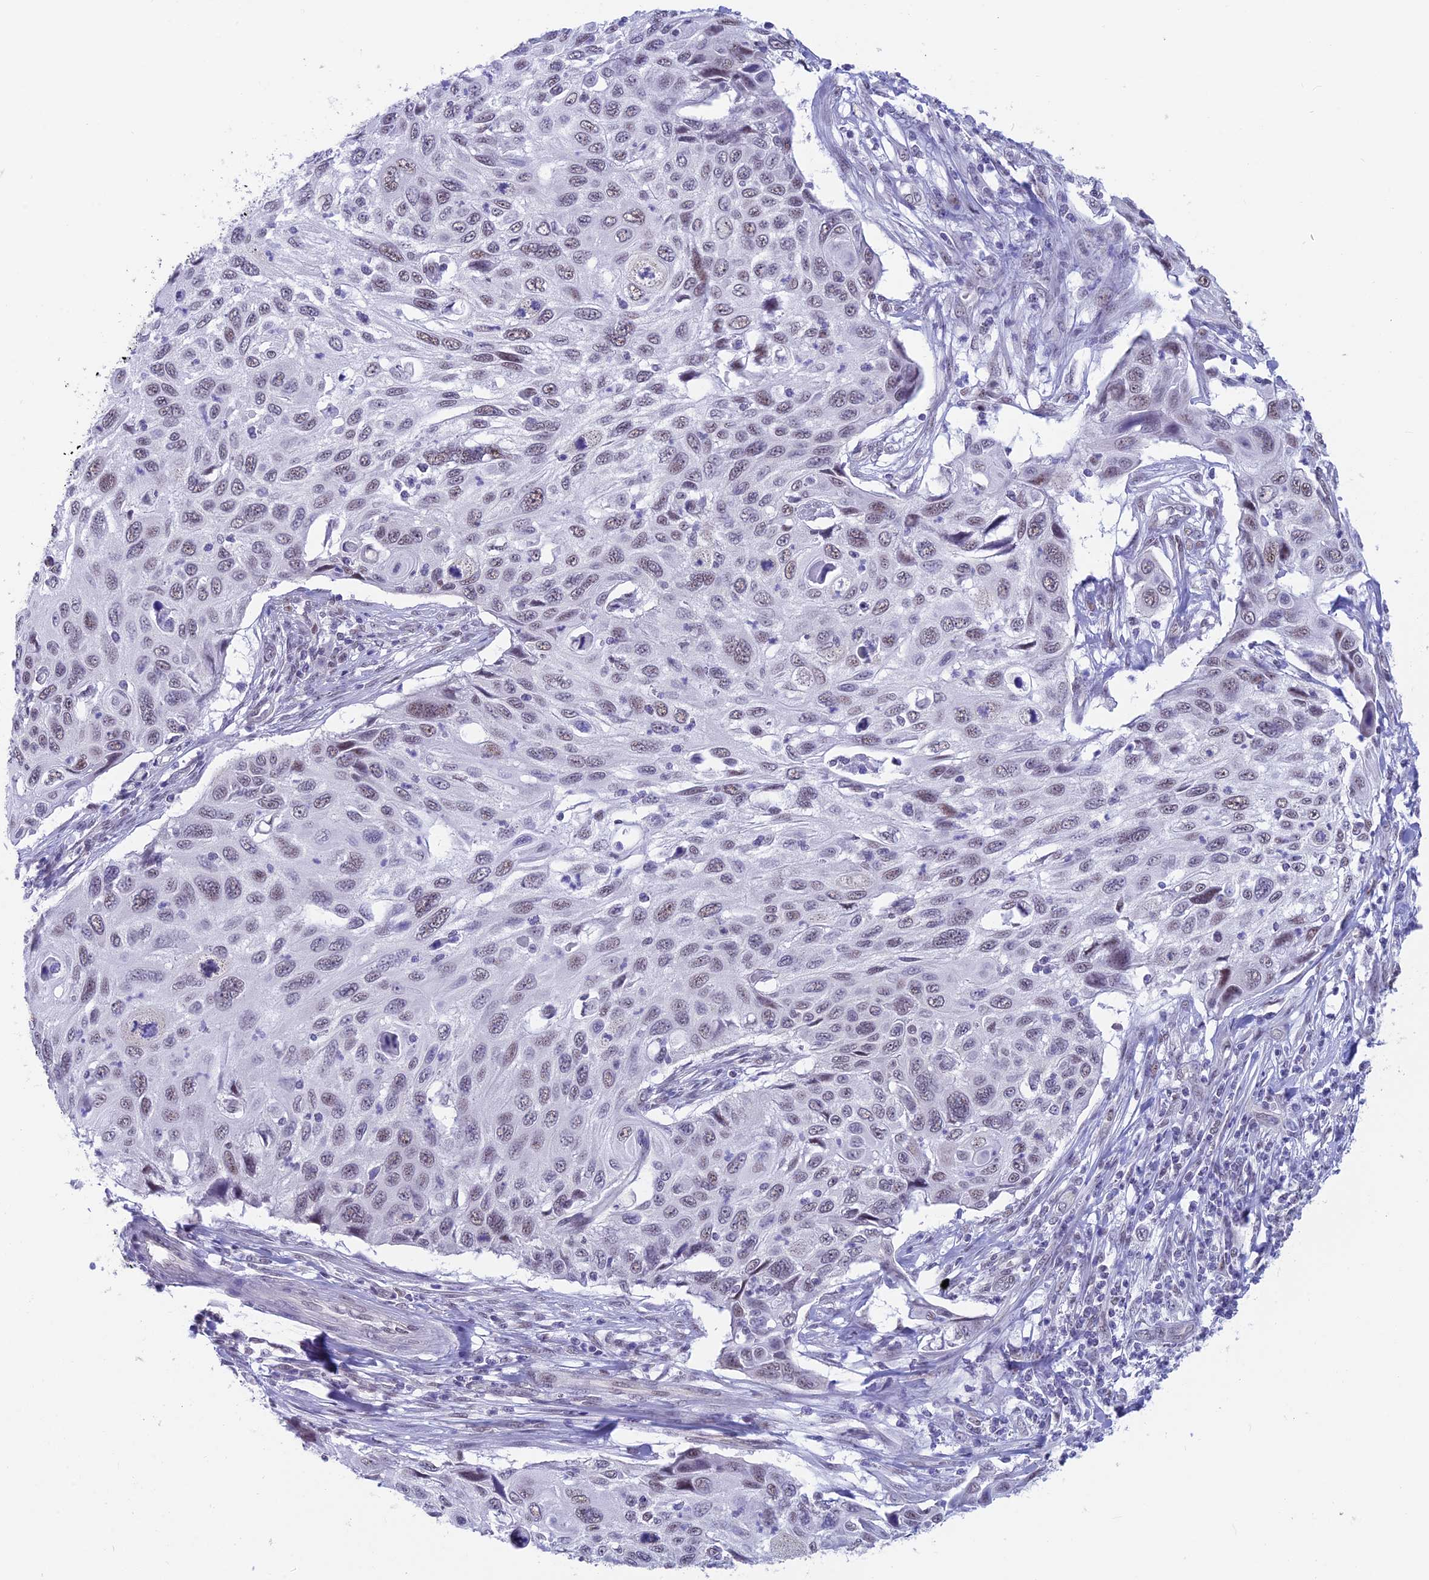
{"staining": {"intensity": "weak", "quantity": "<25%", "location": "nuclear"}, "tissue": "cervical cancer", "cell_type": "Tumor cells", "image_type": "cancer", "snomed": [{"axis": "morphology", "description": "Squamous cell carcinoma, NOS"}, {"axis": "topography", "description": "Cervix"}], "caption": "Immunohistochemical staining of human cervical cancer (squamous cell carcinoma) exhibits no significant positivity in tumor cells.", "gene": "SRSF5", "patient": {"sex": "female", "age": 70}}